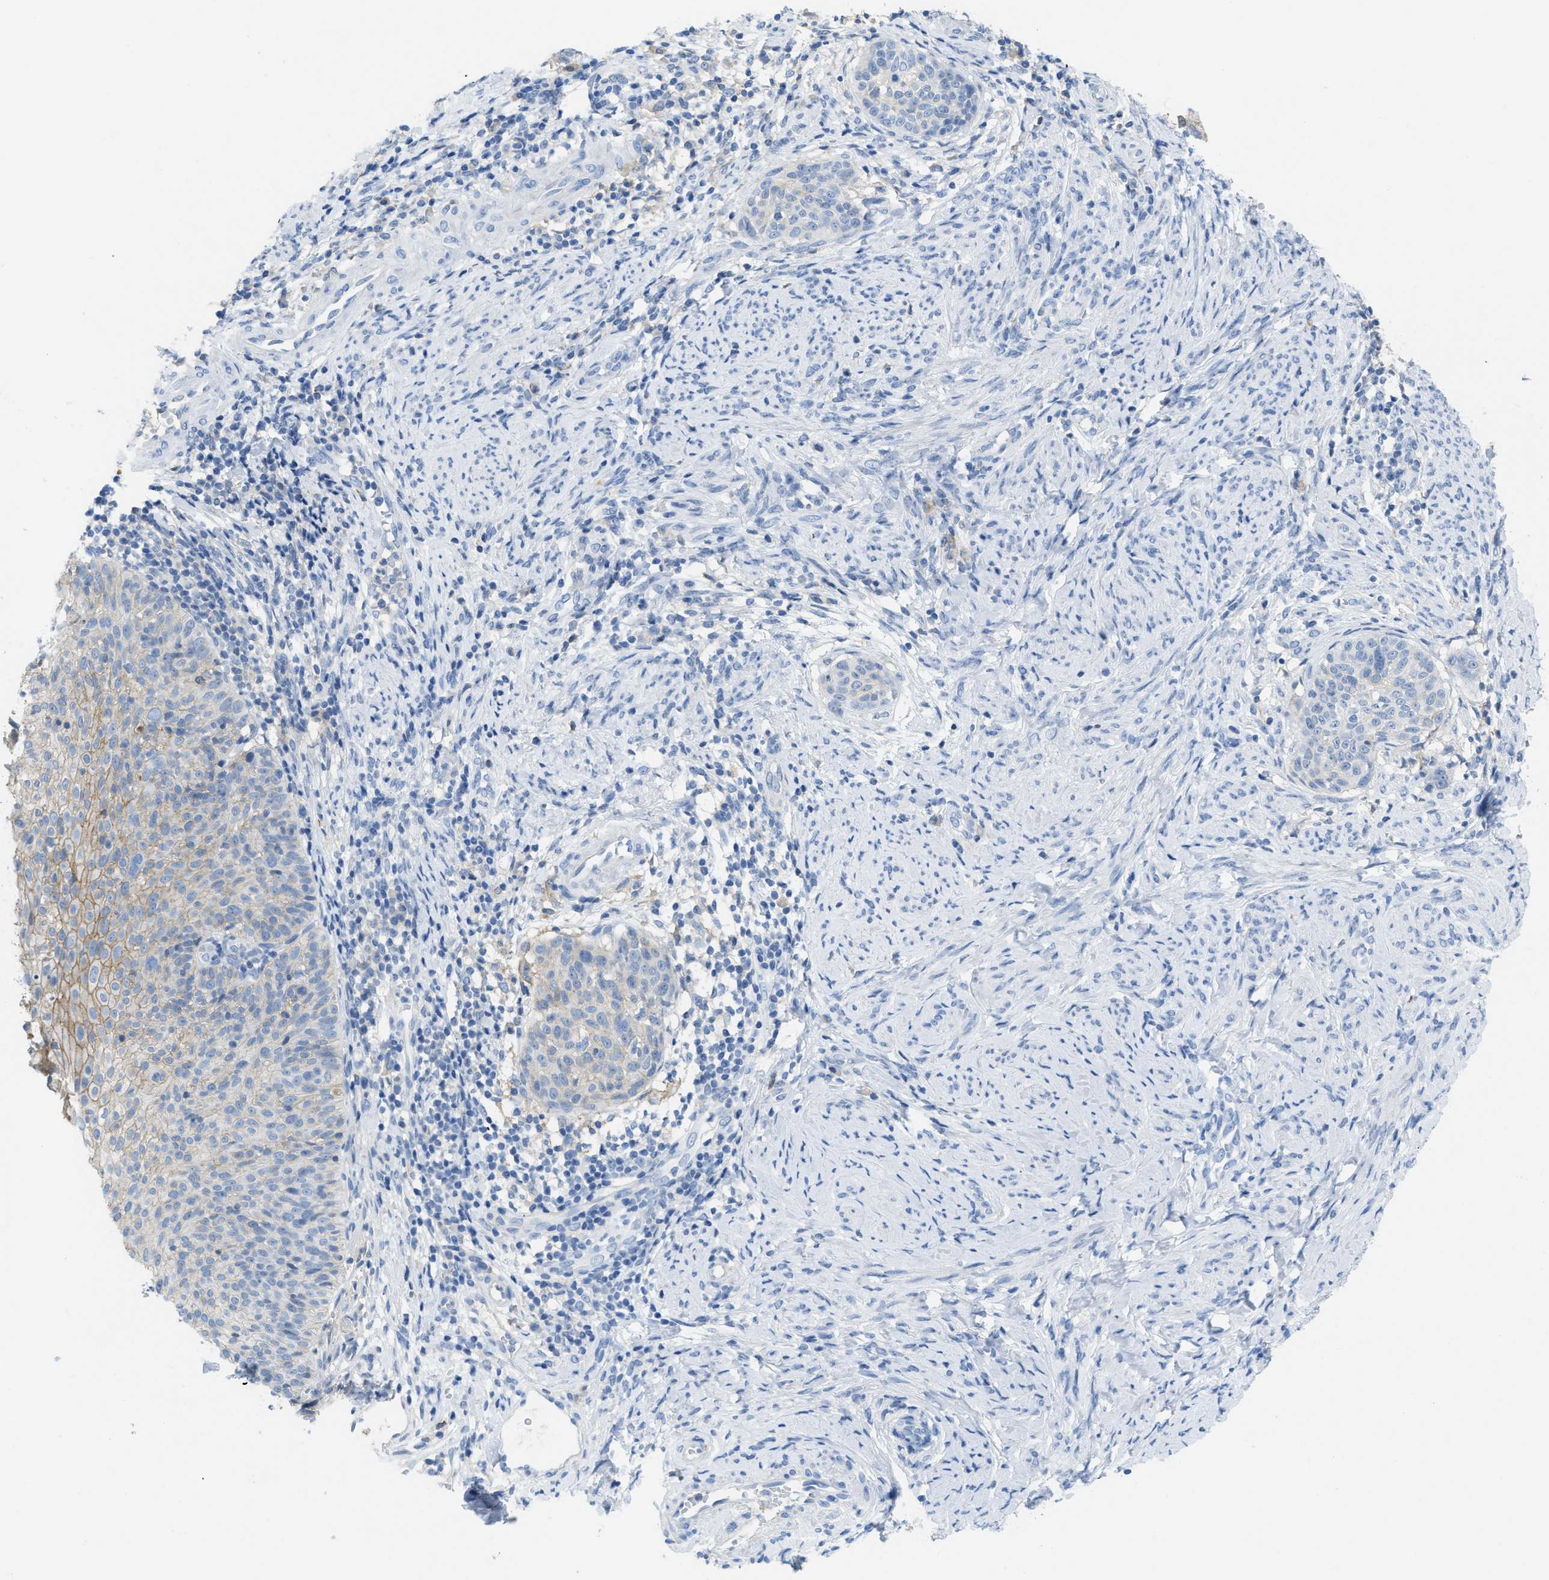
{"staining": {"intensity": "moderate", "quantity": "<25%", "location": "cytoplasmic/membranous"}, "tissue": "cervical cancer", "cell_type": "Tumor cells", "image_type": "cancer", "snomed": [{"axis": "morphology", "description": "Squamous cell carcinoma, NOS"}, {"axis": "topography", "description": "Cervix"}], "caption": "Immunohistochemistry (IHC) of cervical cancer (squamous cell carcinoma) demonstrates low levels of moderate cytoplasmic/membranous expression in about <25% of tumor cells.", "gene": "CNNM4", "patient": {"sex": "female", "age": 70}}